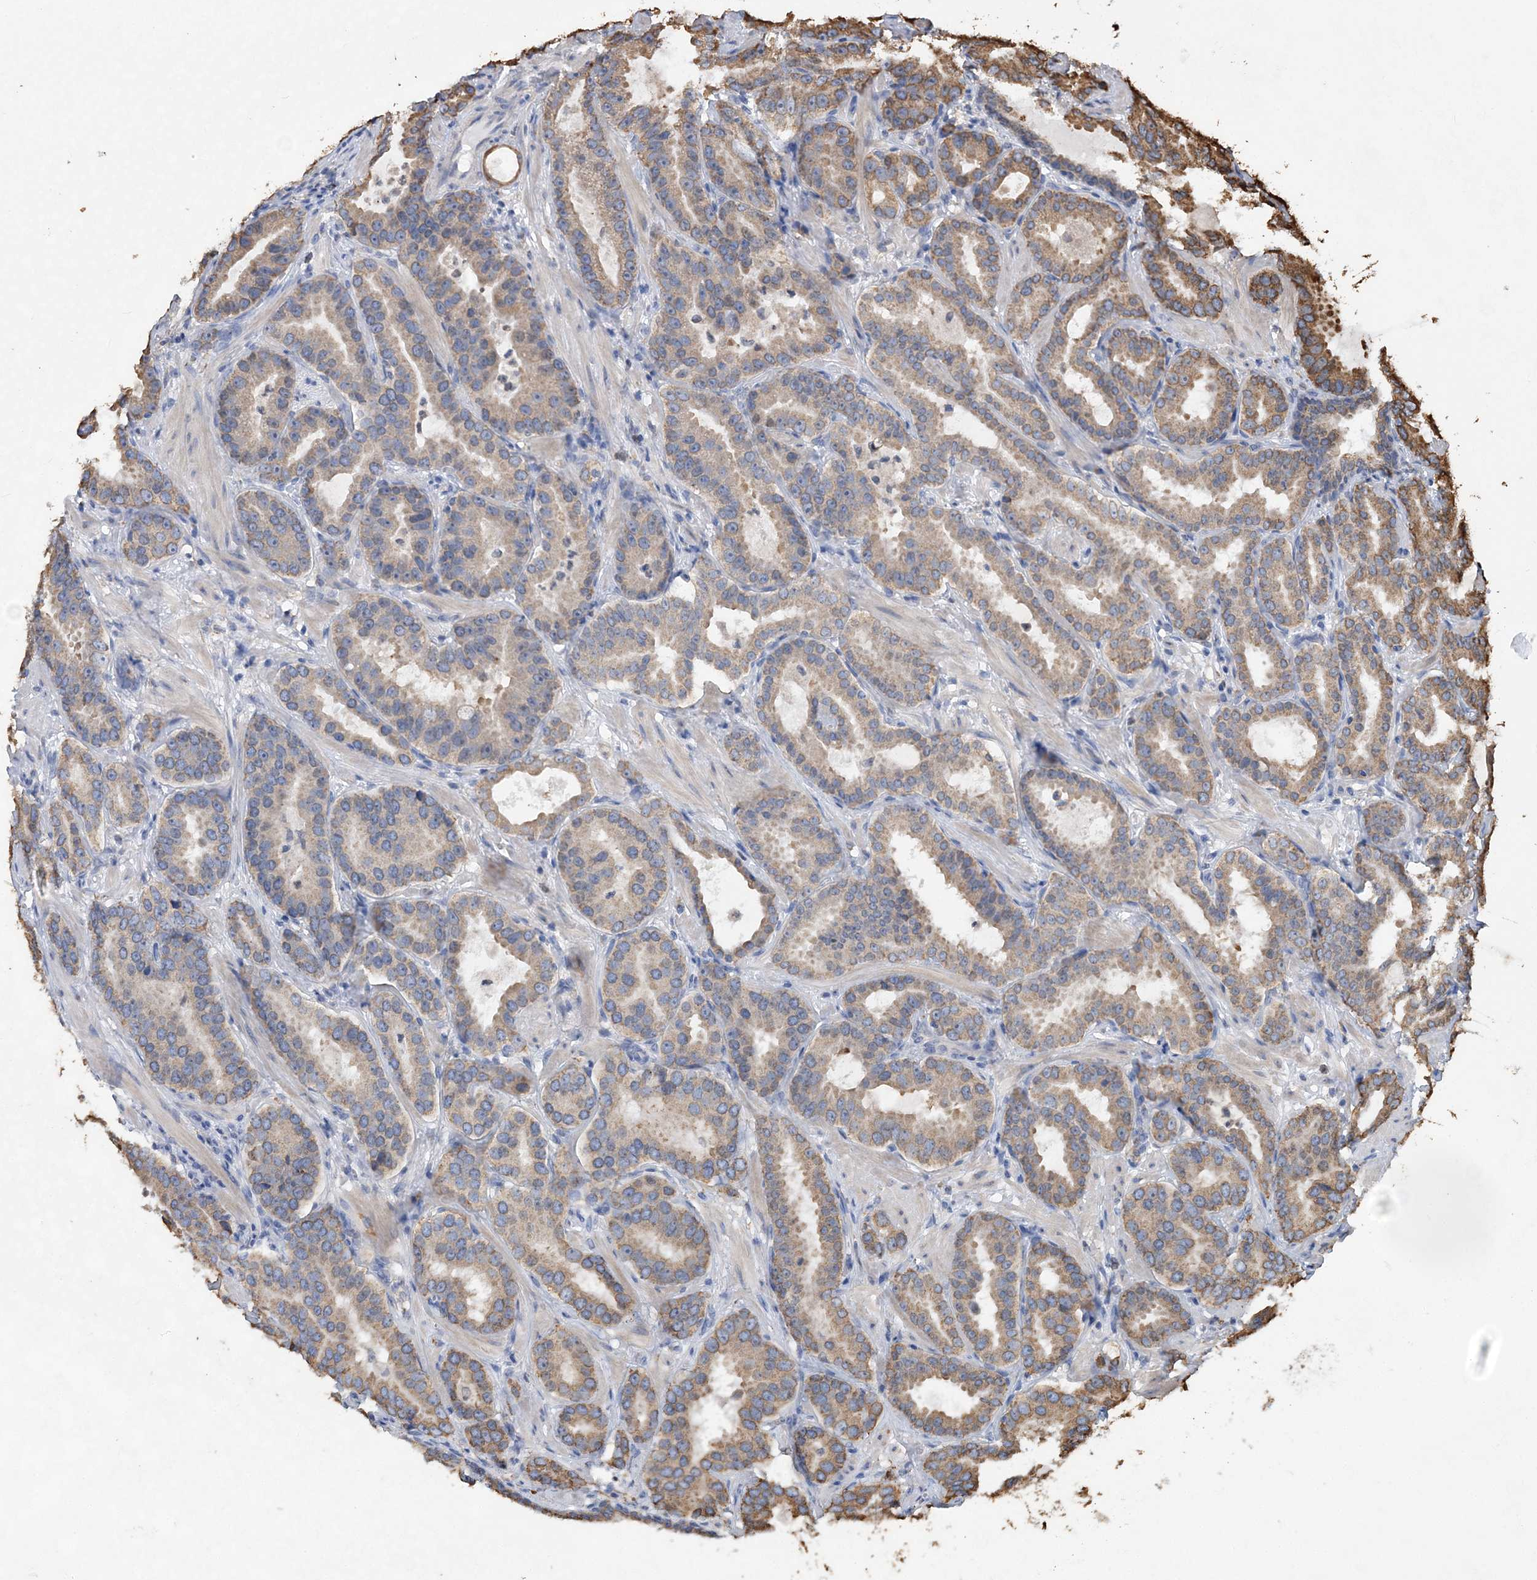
{"staining": {"intensity": "weak", "quantity": "25%-75%", "location": "cytoplasmic/membranous"}, "tissue": "prostate cancer", "cell_type": "Tumor cells", "image_type": "cancer", "snomed": [{"axis": "morphology", "description": "Adenocarcinoma, Low grade"}, {"axis": "topography", "description": "Prostate"}], "caption": "Tumor cells demonstrate weak cytoplasmic/membranous positivity in about 25%-75% of cells in prostate cancer (adenocarcinoma (low-grade)).", "gene": "WDR12", "patient": {"sex": "male", "age": 59}}